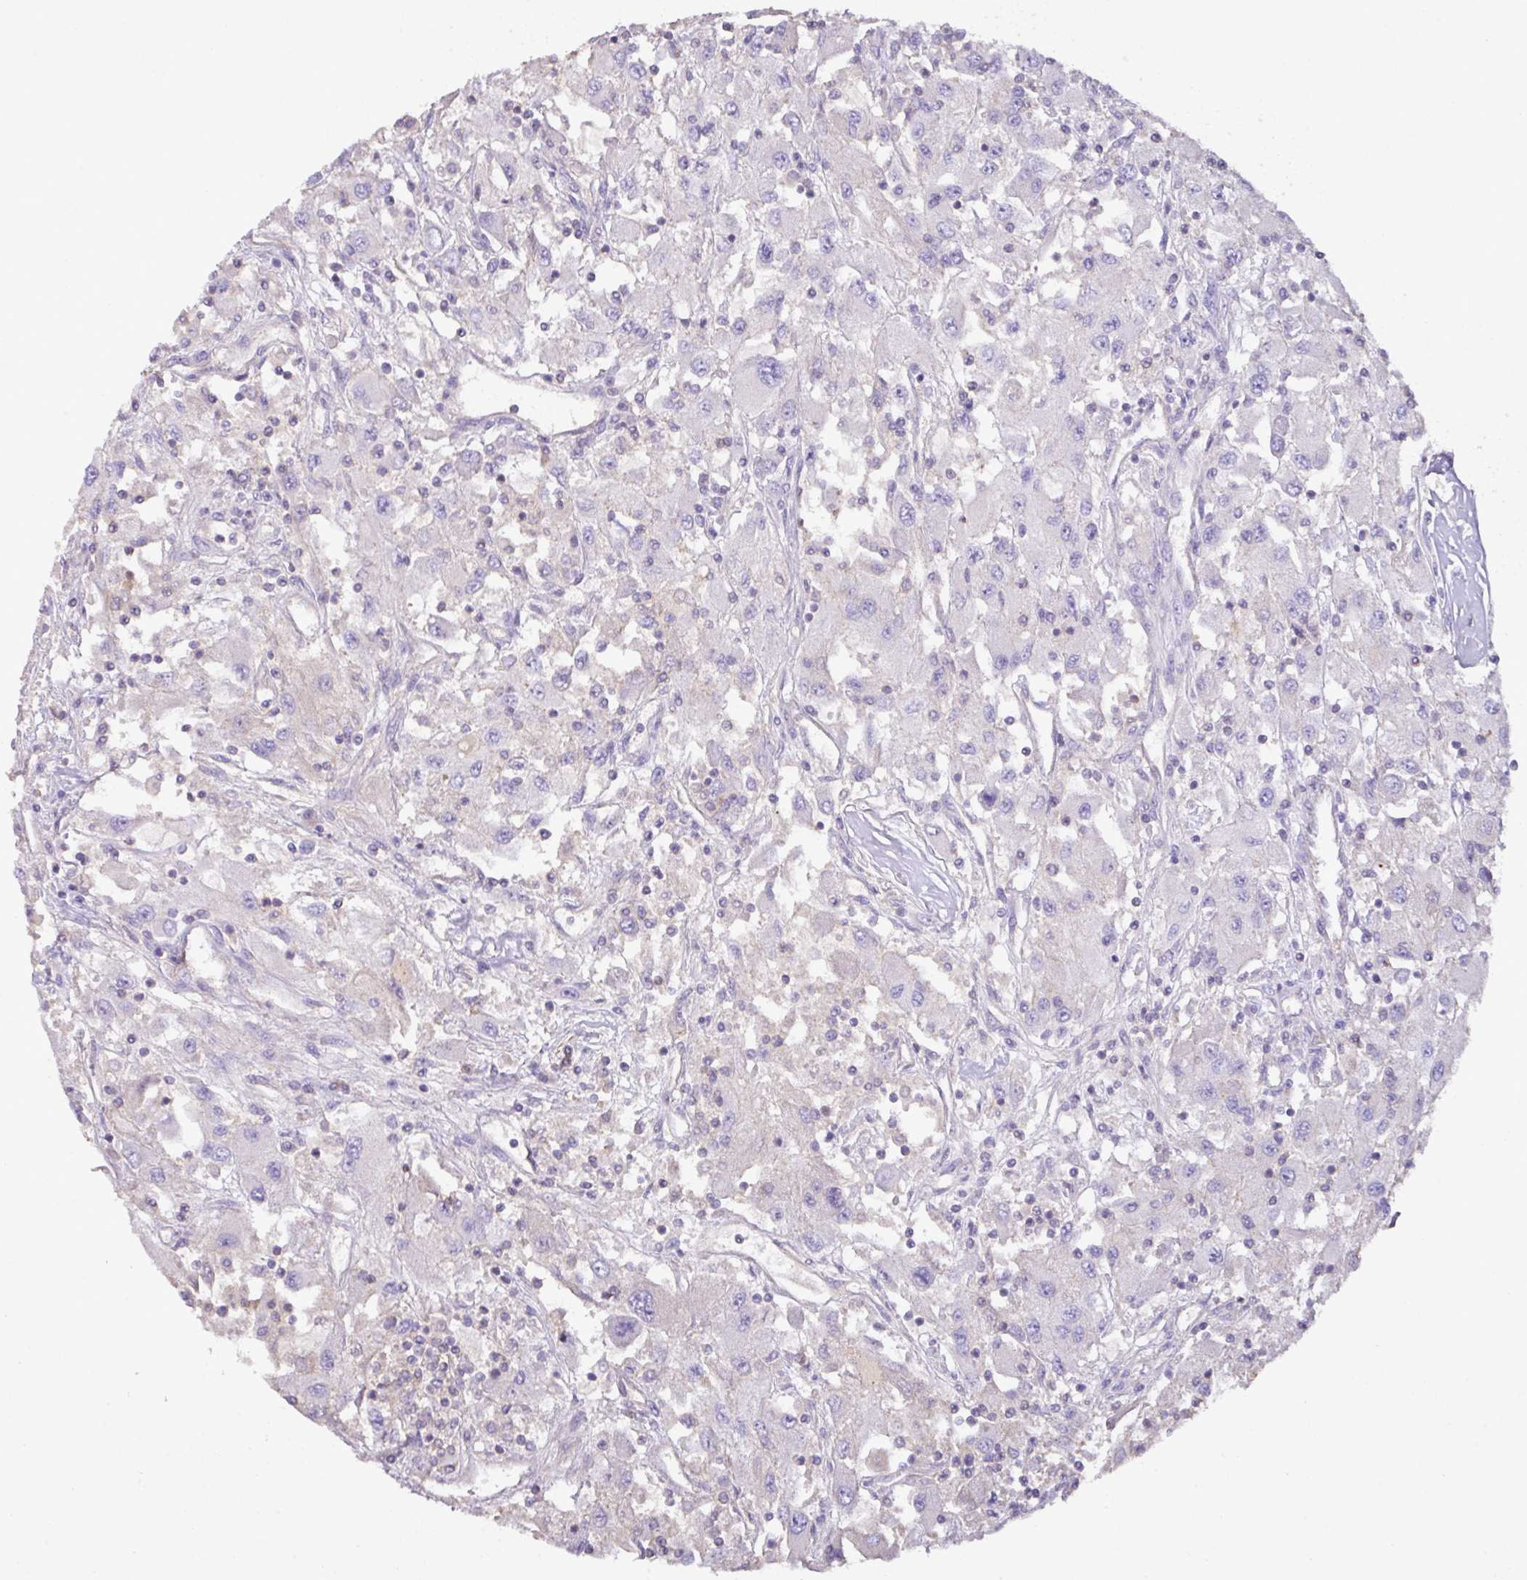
{"staining": {"intensity": "negative", "quantity": "none", "location": "none"}, "tissue": "renal cancer", "cell_type": "Tumor cells", "image_type": "cancer", "snomed": [{"axis": "morphology", "description": "Adenocarcinoma, NOS"}, {"axis": "topography", "description": "Kidney"}], "caption": "There is no significant positivity in tumor cells of adenocarcinoma (renal).", "gene": "AGR3", "patient": {"sex": "female", "age": 67}}